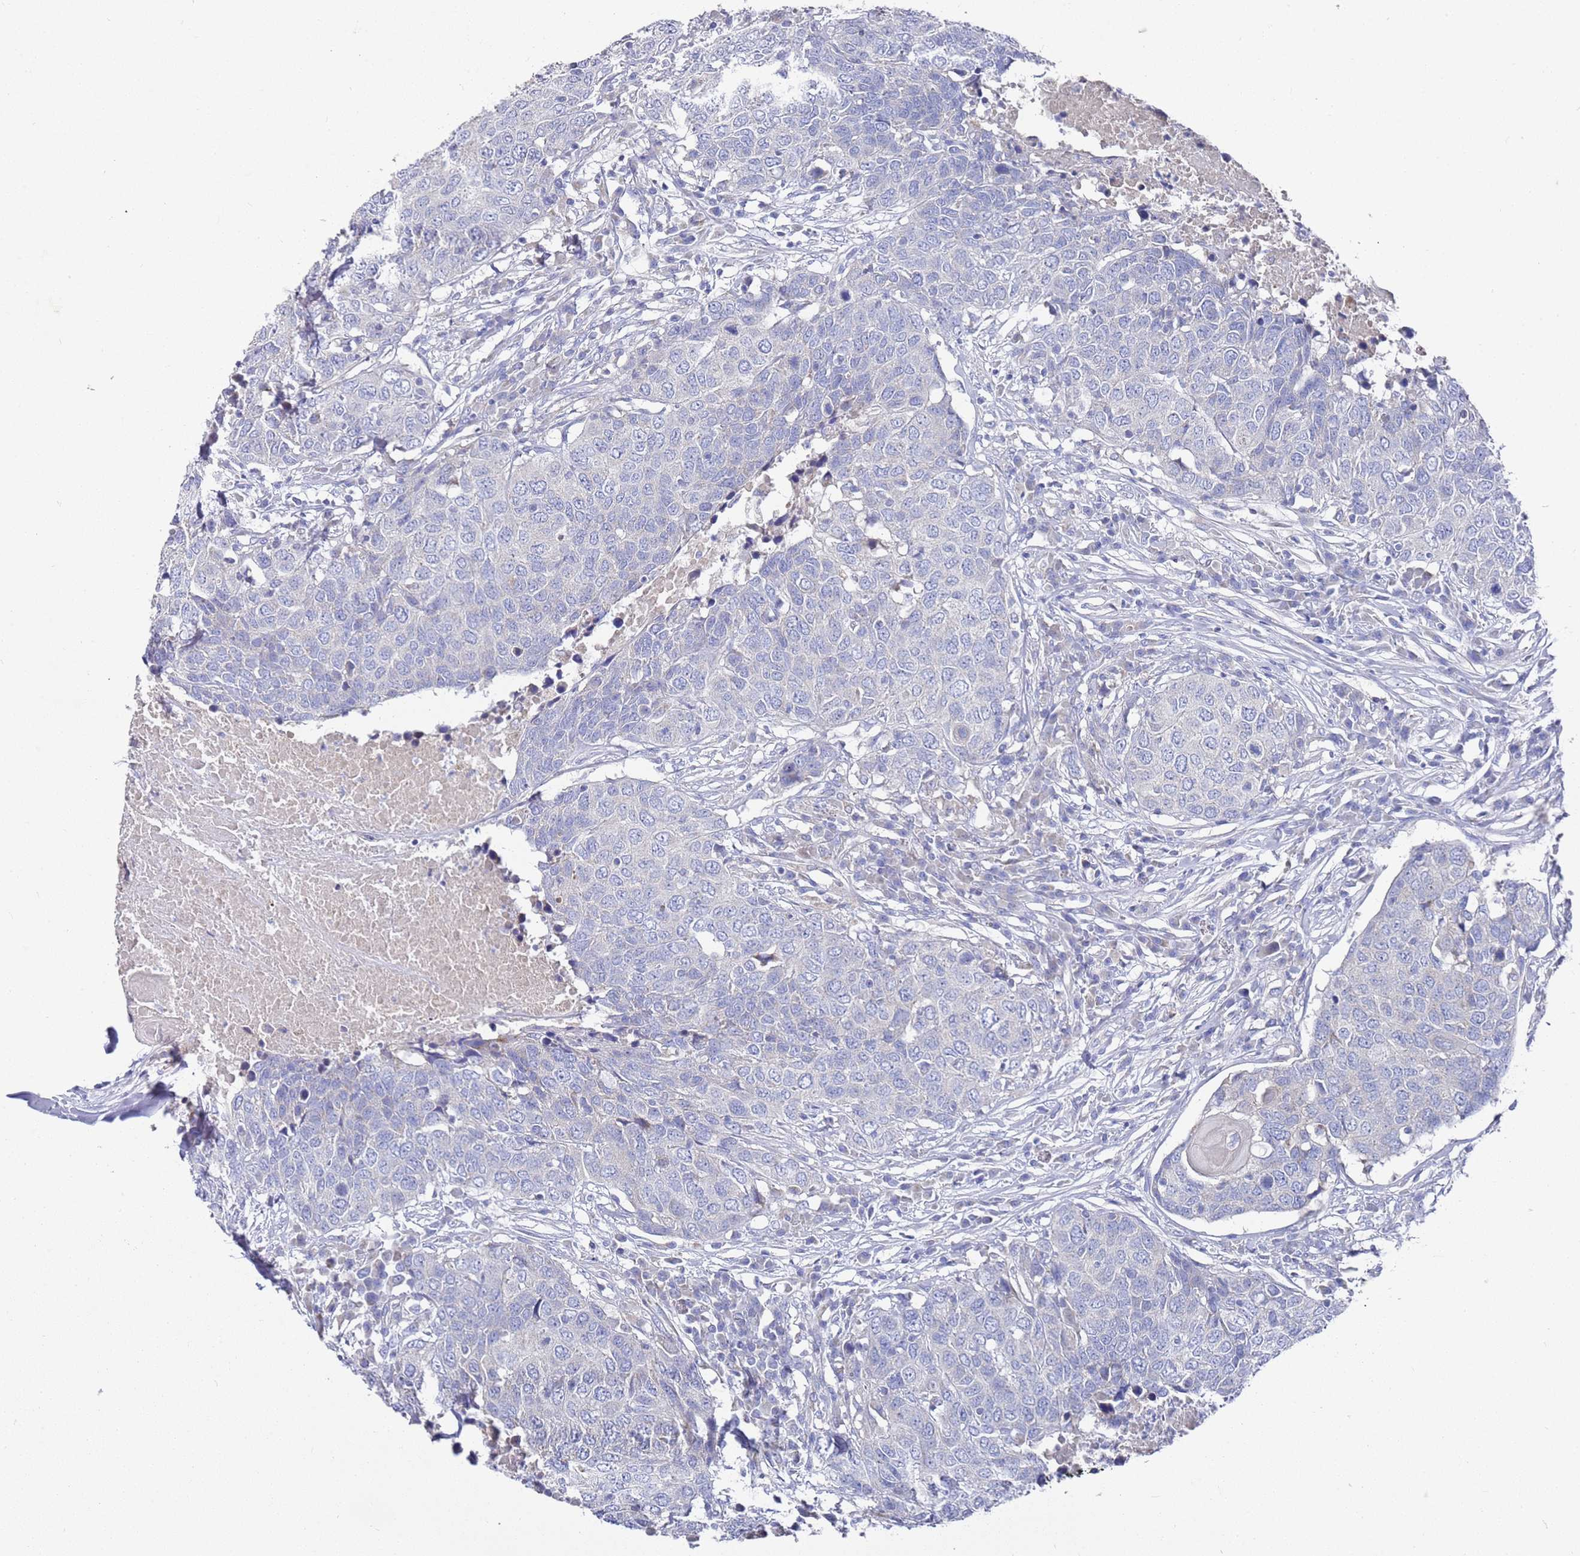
{"staining": {"intensity": "negative", "quantity": "none", "location": "none"}, "tissue": "head and neck cancer", "cell_type": "Tumor cells", "image_type": "cancer", "snomed": [{"axis": "morphology", "description": "Squamous cell carcinoma, NOS"}, {"axis": "topography", "description": "Head-Neck"}], "caption": "IHC of human squamous cell carcinoma (head and neck) shows no expression in tumor cells.", "gene": "SCAPER", "patient": {"sex": "male", "age": 66}}